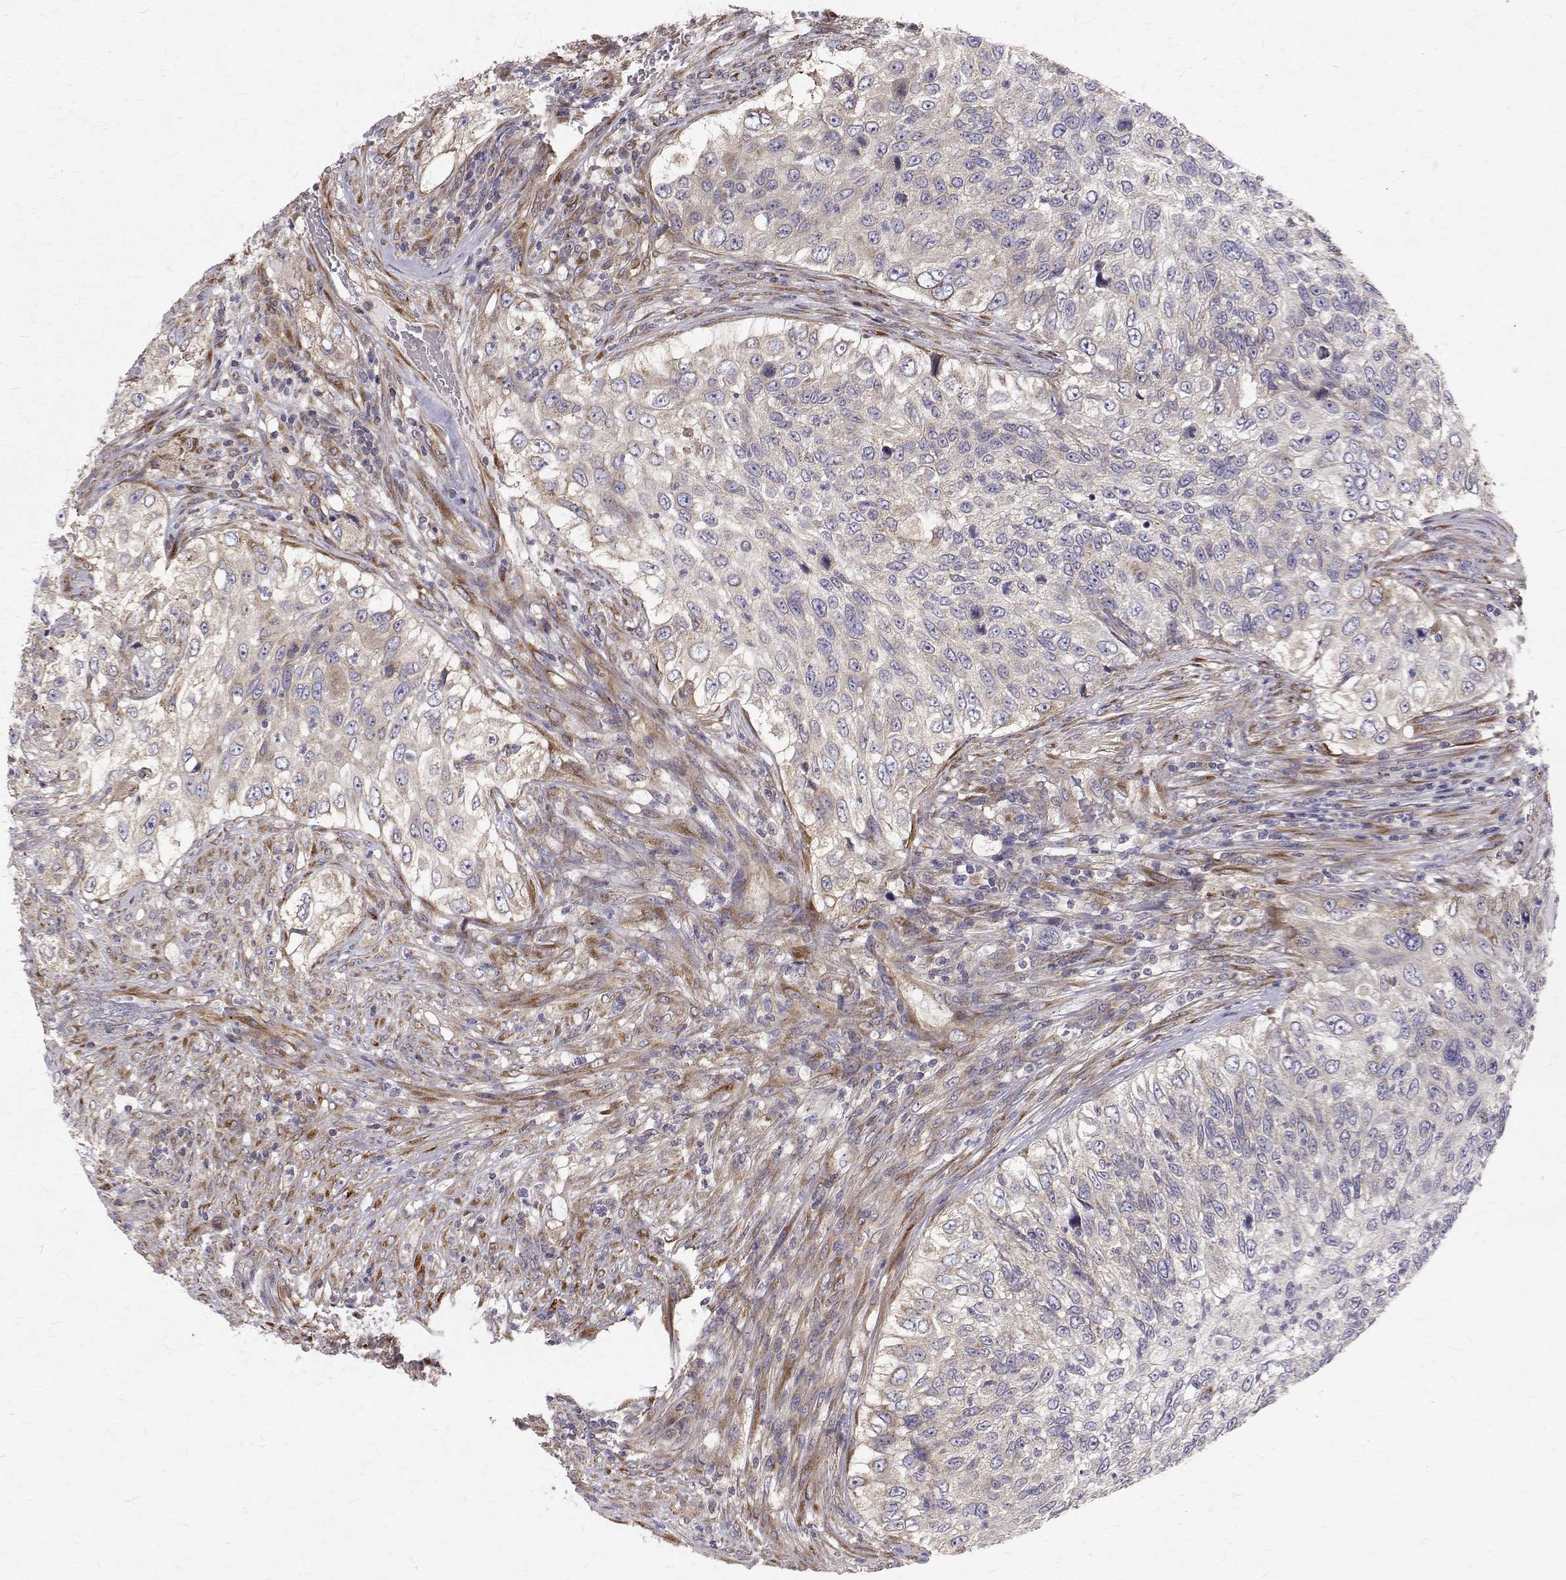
{"staining": {"intensity": "weak", "quantity": "<25%", "location": "cytoplasmic/membranous"}, "tissue": "urothelial cancer", "cell_type": "Tumor cells", "image_type": "cancer", "snomed": [{"axis": "morphology", "description": "Urothelial carcinoma, High grade"}, {"axis": "topography", "description": "Urinary bladder"}], "caption": "An immunohistochemistry image of urothelial cancer is shown. There is no staining in tumor cells of urothelial cancer. The staining is performed using DAB (3,3'-diaminobenzidine) brown chromogen with nuclei counter-stained in using hematoxylin.", "gene": "ARFGAP1", "patient": {"sex": "female", "age": 60}}